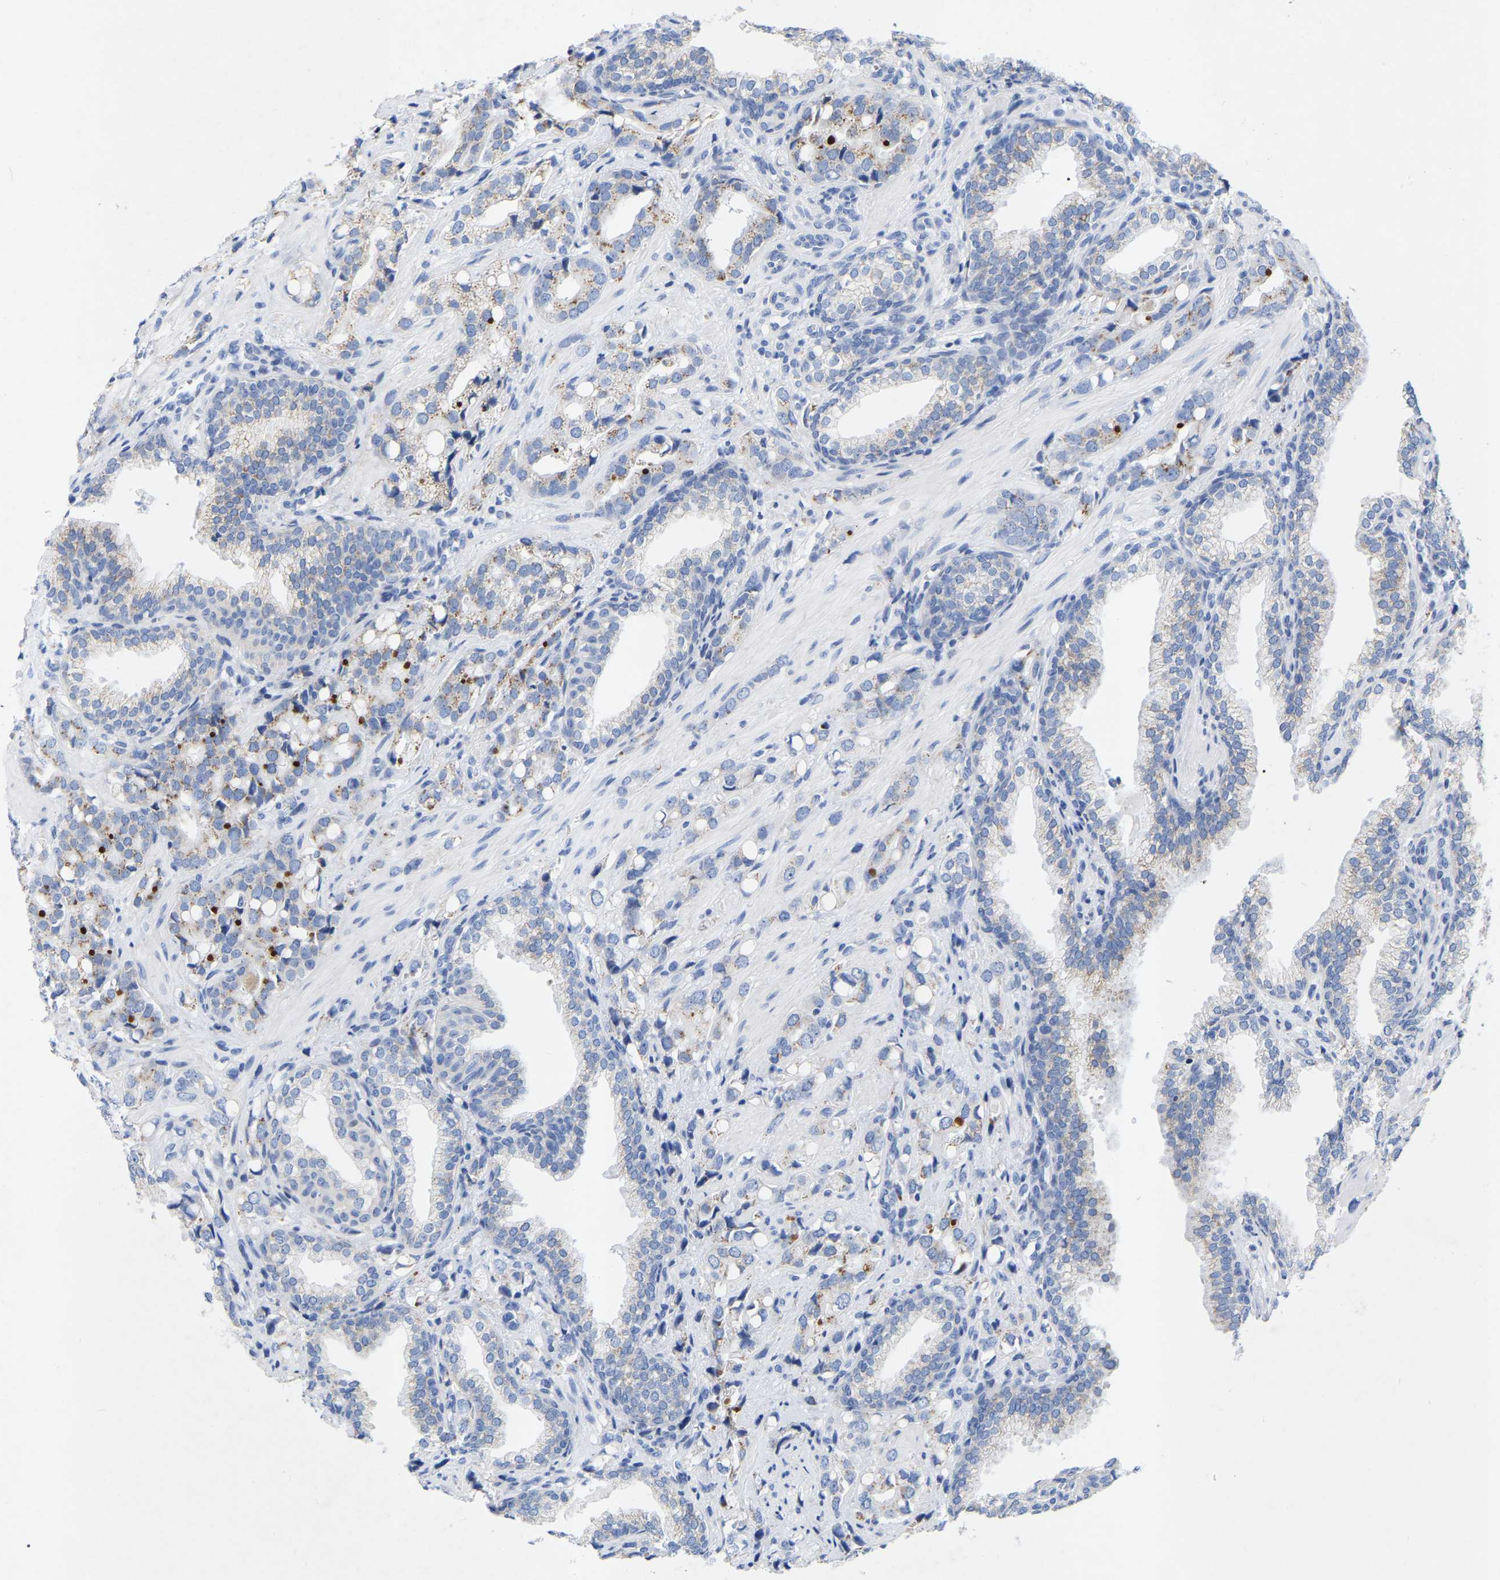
{"staining": {"intensity": "moderate", "quantity": "<25%", "location": "cytoplasmic/membranous"}, "tissue": "prostate cancer", "cell_type": "Tumor cells", "image_type": "cancer", "snomed": [{"axis": "morphology", "description": "Adenocarcinoma, High grade"}, {"axis": "topography", "description": "Prostate"}], "caption": "Protein positivity by immunohistochemistry displays moderate cytoplasmic/membranous expression in about <25% of tumor cells in adenocarcinoma (high-grade) (prostate).", "gene": "ZNF629", "patient": {"sex": "male", "age": 52}}